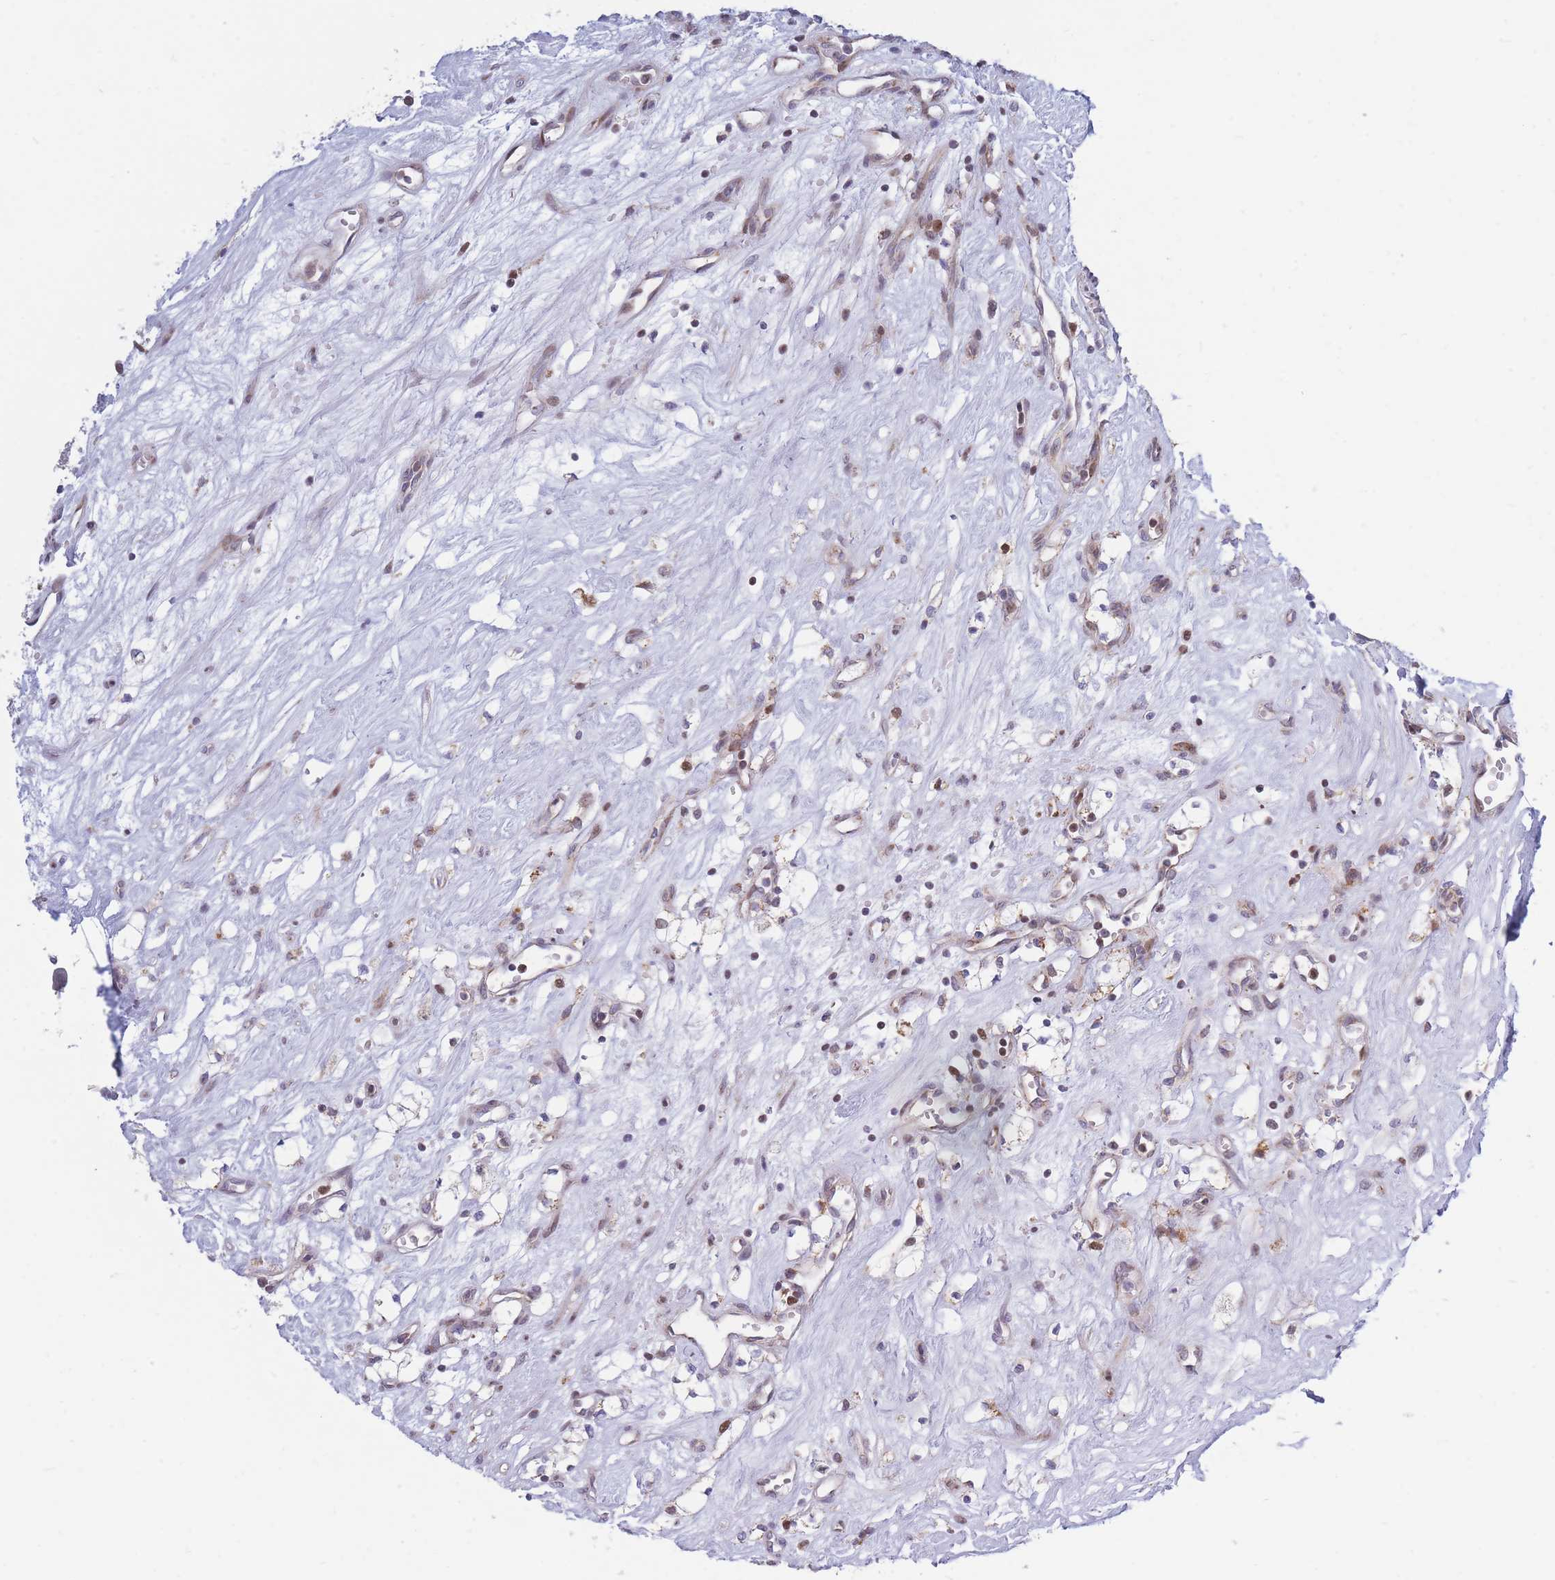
{"staining": {"intensity": "negative", "quantity": "none", "location": "none"}, "tissue": "renal cancer", "cell_type": "Tumor cells", "image_type": "cancer", "snomed": [{"axis": "morphology", "description": "Adenocarcinoma, NOS"}, {"axis": "topography", "description": "Kidney"}], "caption": "A histopathology image of renal adenocarcinoma stained for a protein demonstrates no brown staining in tumor cells.", "gene": "MOB4", "patient": {"sex": "male", "age": 59}}